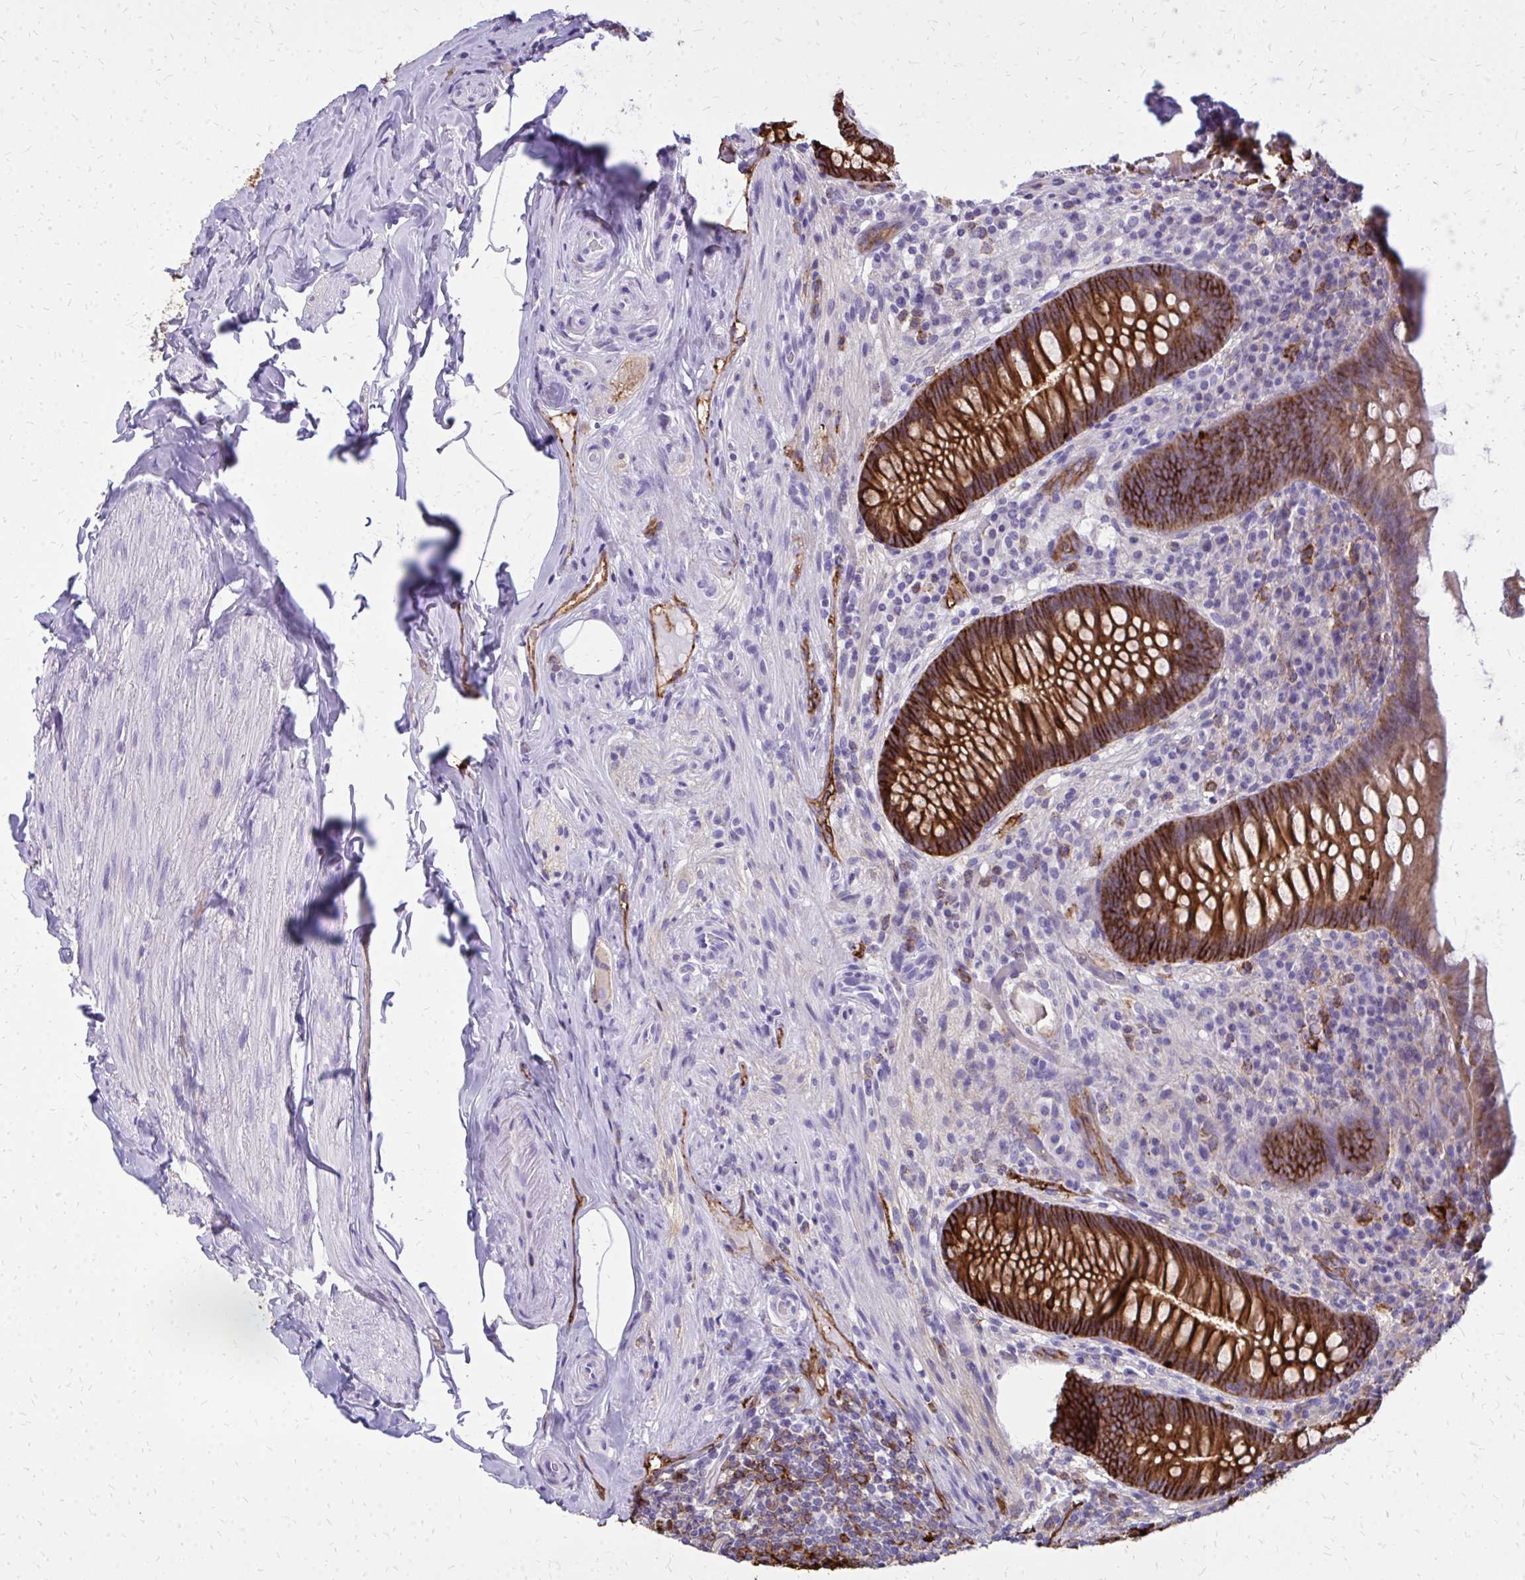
{"staining": {"intensity": "strong", "quantity": ">75%", "location": "cytoplasmic/membranous"}, "tissue": "appendix", "cell_type": "Glandular cells", "image_type": "normal", "snomed": [{"axis": "morphology", "description": "Normal tissue, NOS"}, {"axis": "topography", "description": "Appendix"}], "caption": "Brown immunohistochemical staining in unremarkable appendix reveals strong cytoplasmic/membranous positivity in approximately >75% of glandular cells.", "gene": "MARCKSL1", "patient": {"sex": "male", "age": 71}}